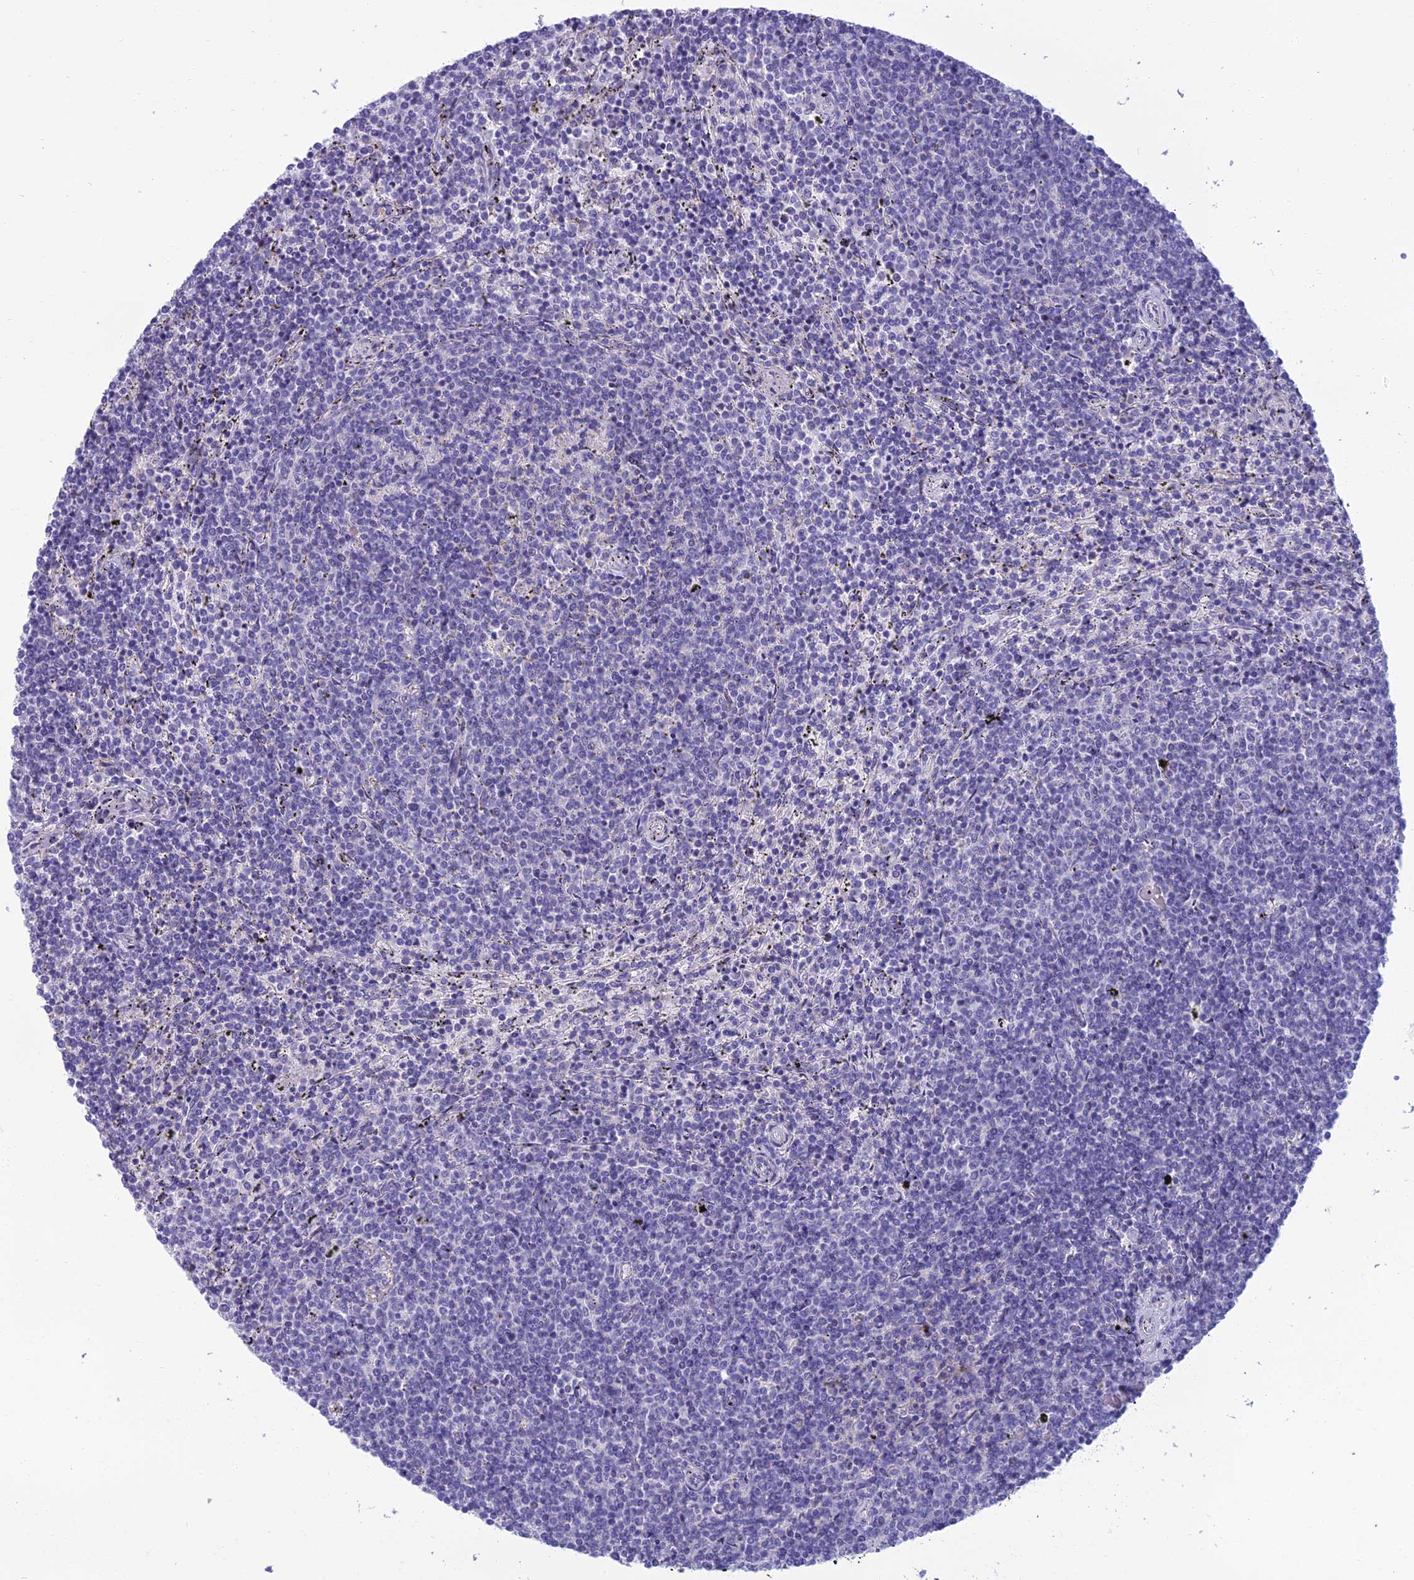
{"staining": {"intensity": "negative", "quantity": "none", "location": "none"}, "tissue": "lymphoma", "cell_type": "Tumor cells", "image_type": "cancer", "snomed": [{"axis": "morphology", "description": "Malignant lymphoma, non-Hodgkin's type, Low grade"}, {"axis": "topography", "description": "Spleen"}], "caption": "Tumor cells show no significant staining in lymphoma.", "gene": "SPTLC3", "patient": {"sex": "female", "age": 50}}